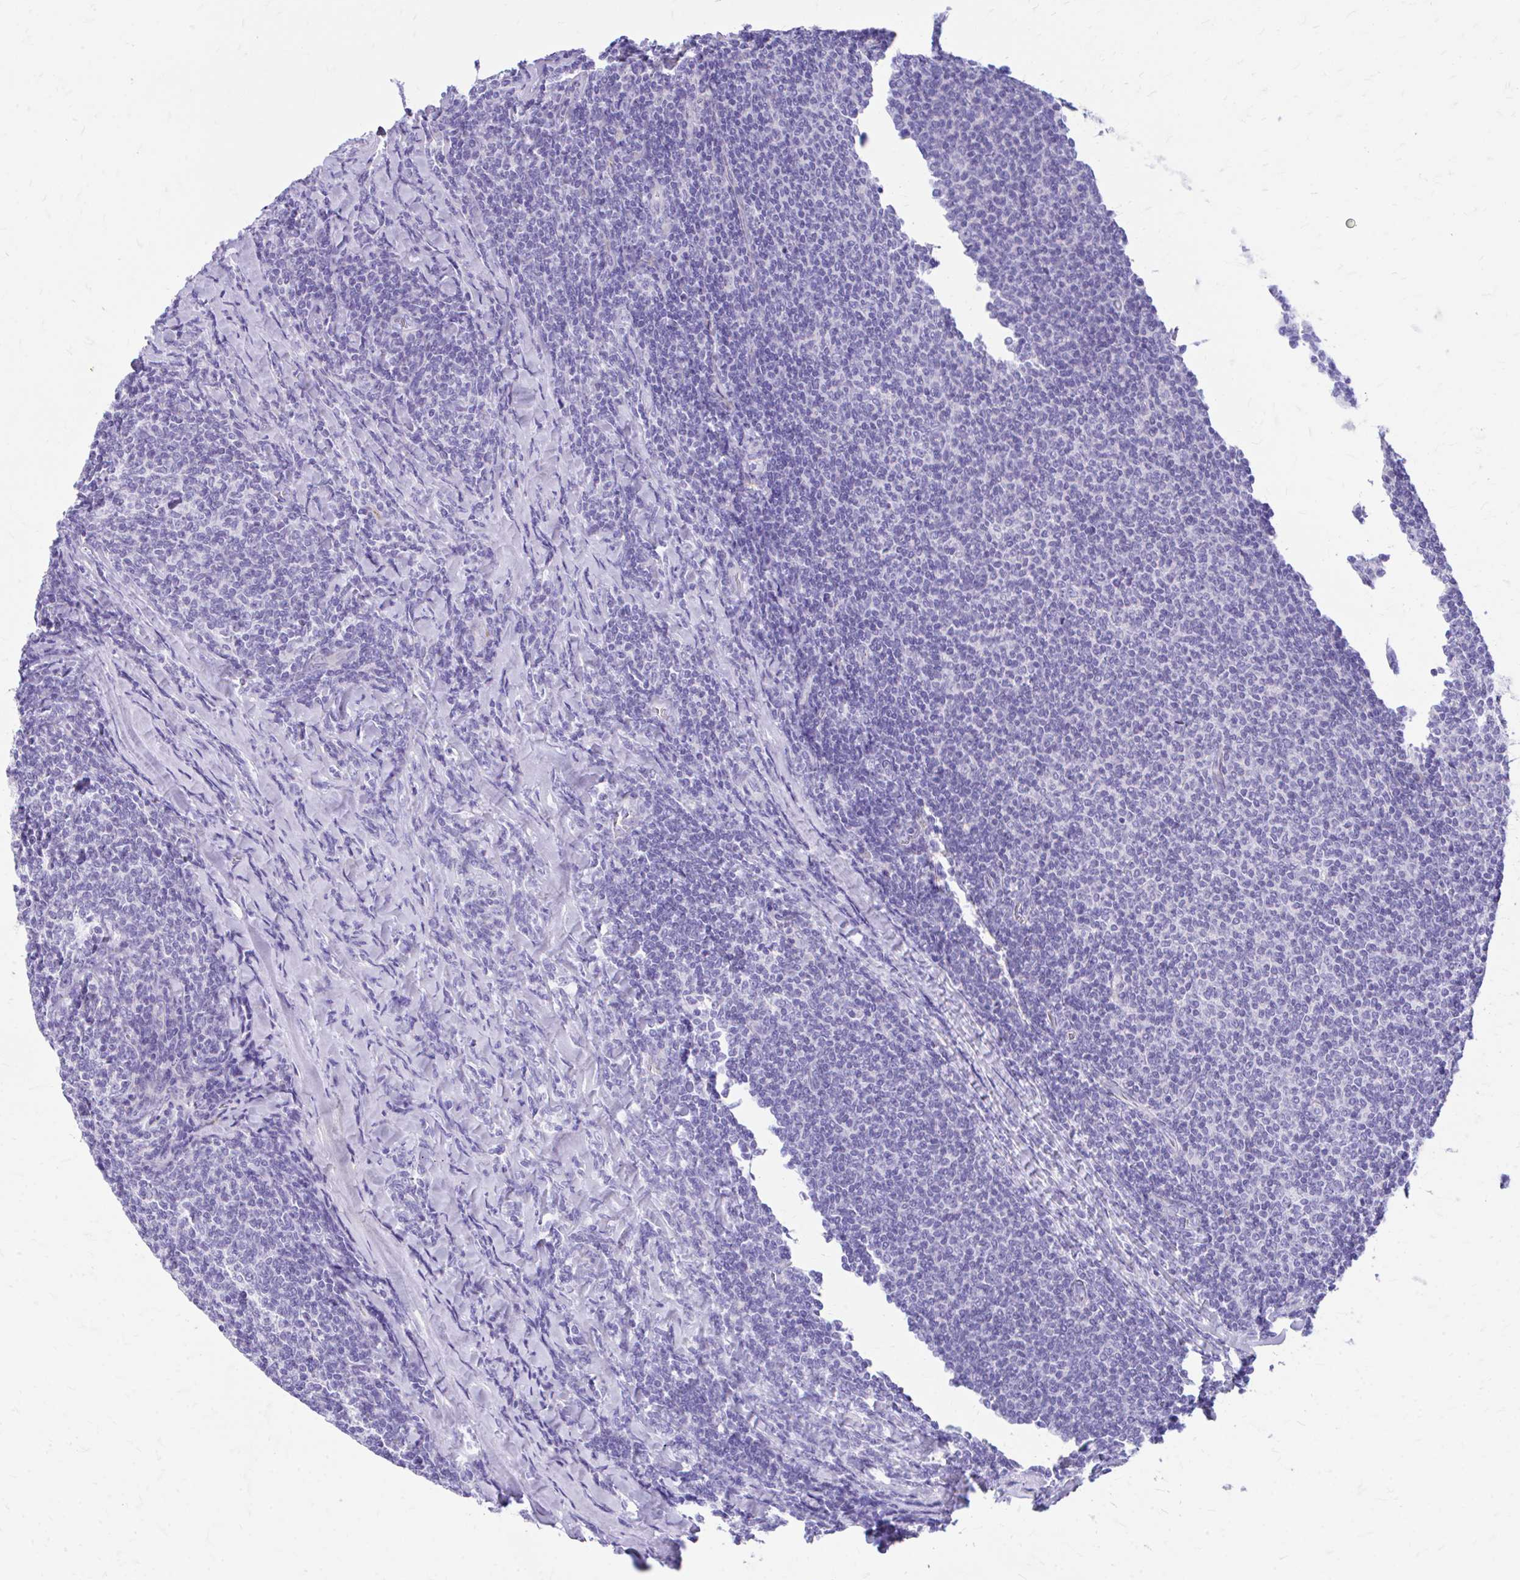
{"staining": {"intensity": "negative", "quantity": "none", "location": "none"}, "tissue": "lymphoma", "cell_type": "Tumor cells", "image_type": "cancer", "snomed": [{"axis": "morphology", "description": "Malignant lymphoma, non-Hodgkin's type, Low grade"}, {"axis": "topography", "description": "Lymph node"}], "caption": "Tumor cells are negative for protein expression in human malignant lymphoma, non-Hodgkin's type (low-grade).", "gene": "KRIT1", "patient": {"sex": "male", "age": 52}}